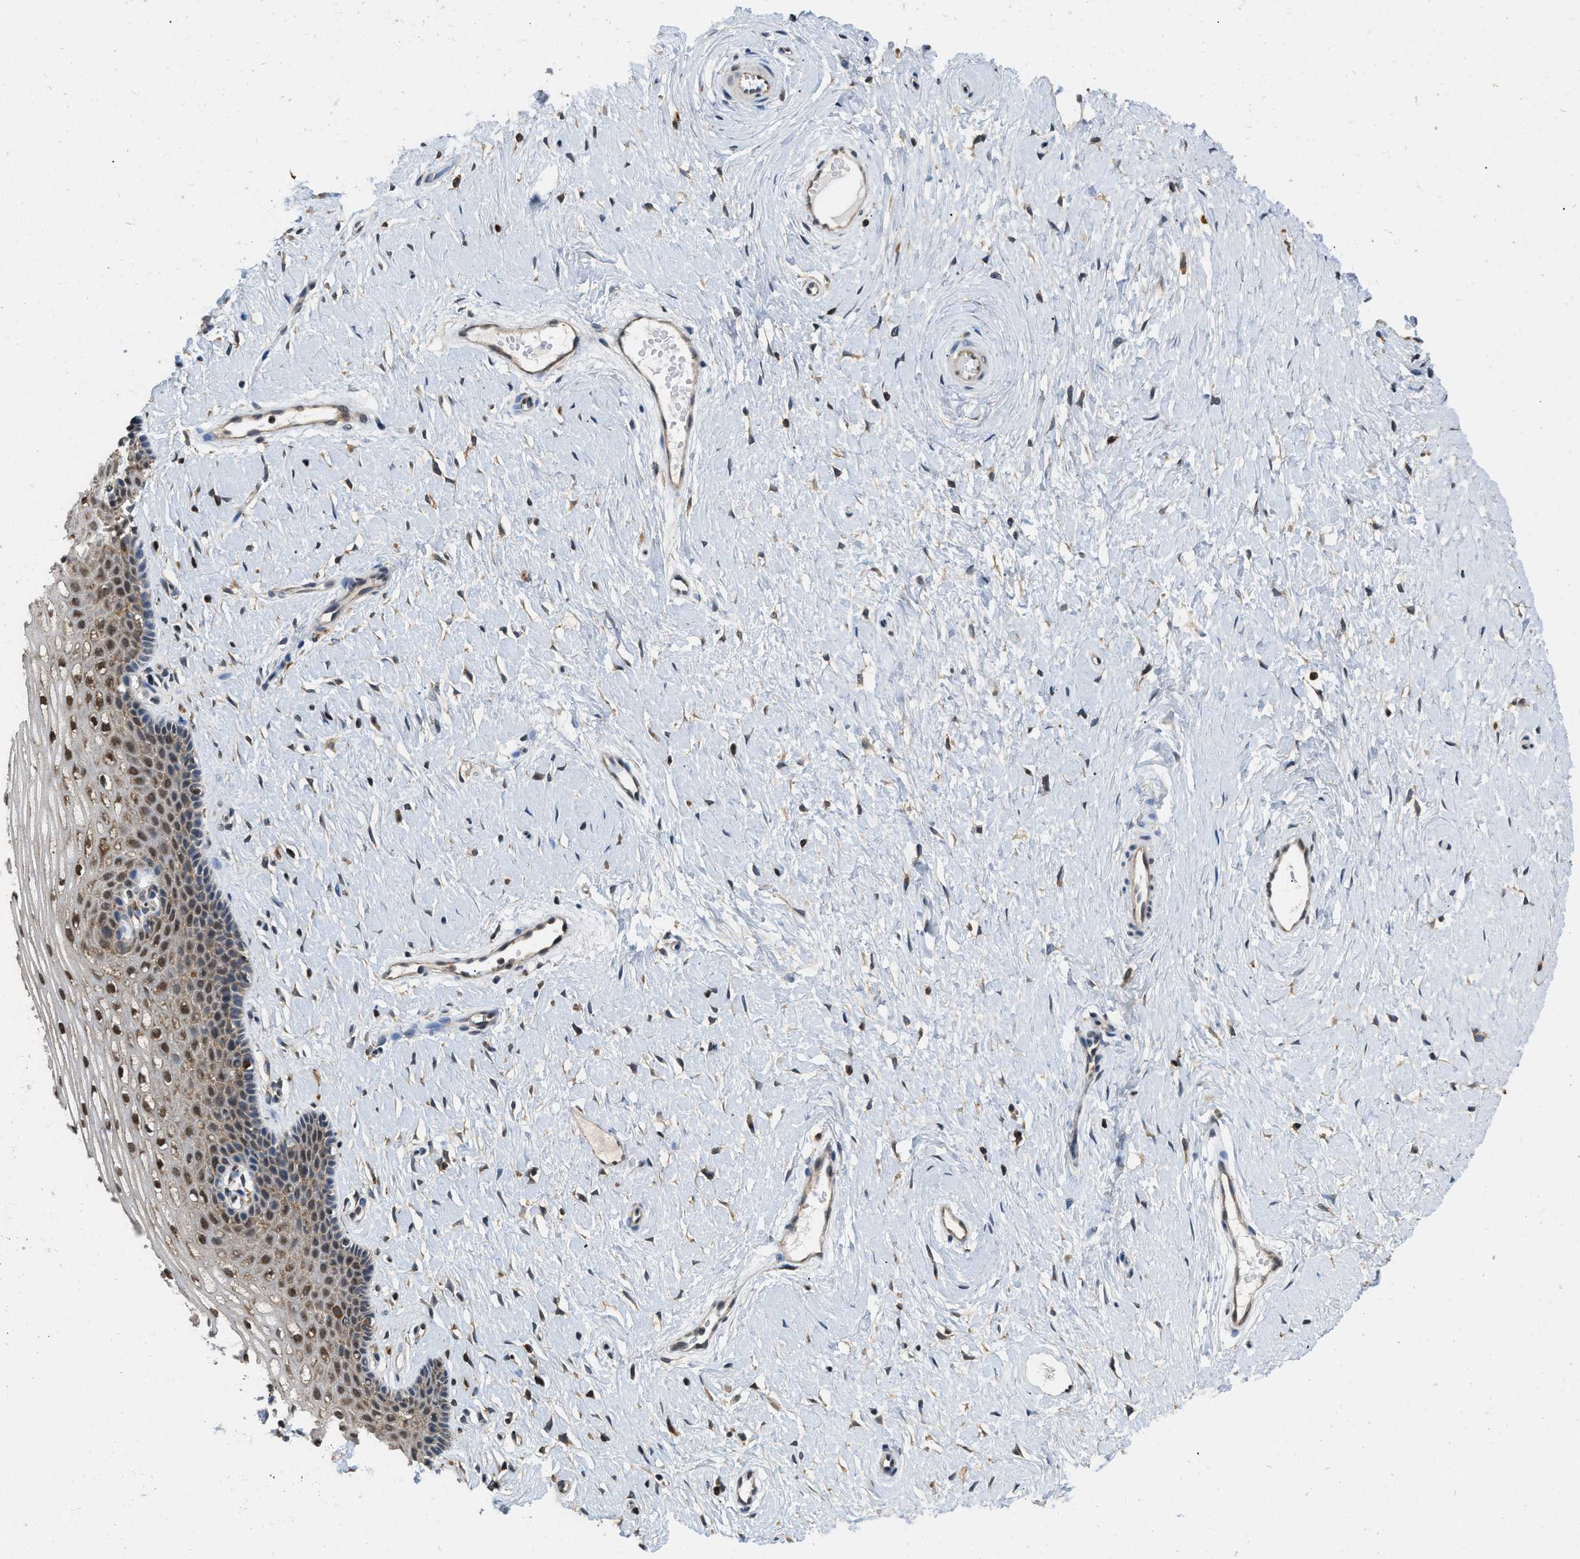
{"staining": {"intensity": "moderate", "quantity": ">75%", "location": "cytoplasmic/membranous"}, "tissue": "cervix", "cell_type": "Squamous epithelial cells", "image_type": "normal", "snomed": [{"axis": "morphology", "description": "Normal tissue, NOS"}, {"axis": "topography", "description": "Cervix"}], "caption": "This image displays immunohistochemistry (IHC) staining of unremarkable human cervix, with medium moderate cytoplasmic/membranous positivity in approximately >75% of squamous epithelial cells.", "gene": "ATF7IP", "patient": {"sex": "female", "age": 39}}